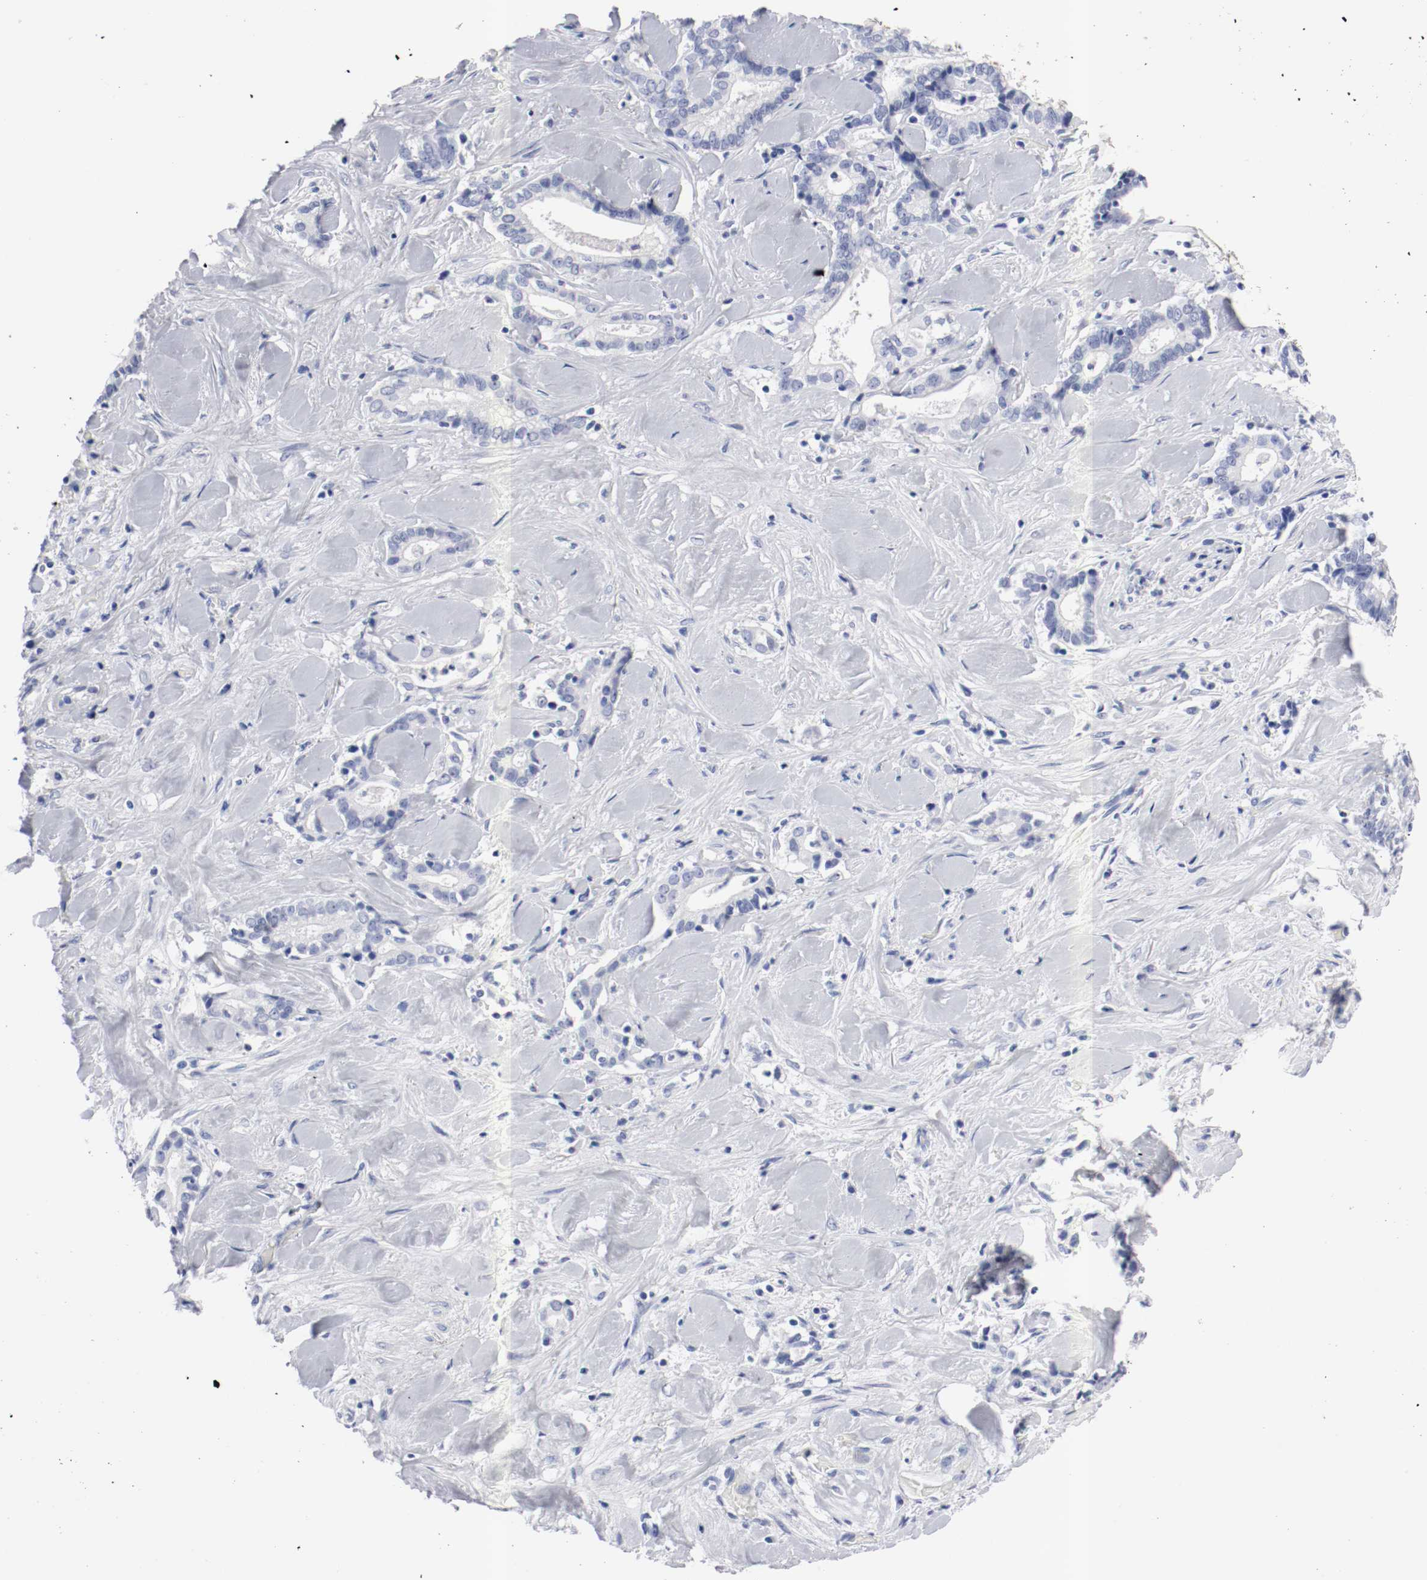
{"staining": {"intensity": "negative", "quantity": "none", "location": "none"}, "tissue": "liver cancer", "cell_type": "Tumor cells", "image_type": "cancer", "snomed": [{"axis": "morphology", "description": "Cholangiocarcinoma"}, {"axis": "topography", "description": "Liver"}], "caption": "Immunohistochemical staining of liver cancer (cholangiocarcinoma) reveals no significant staining in tumor cells.", "gene": "GAD1", "patient": {"sex": "male", "age": 57}}